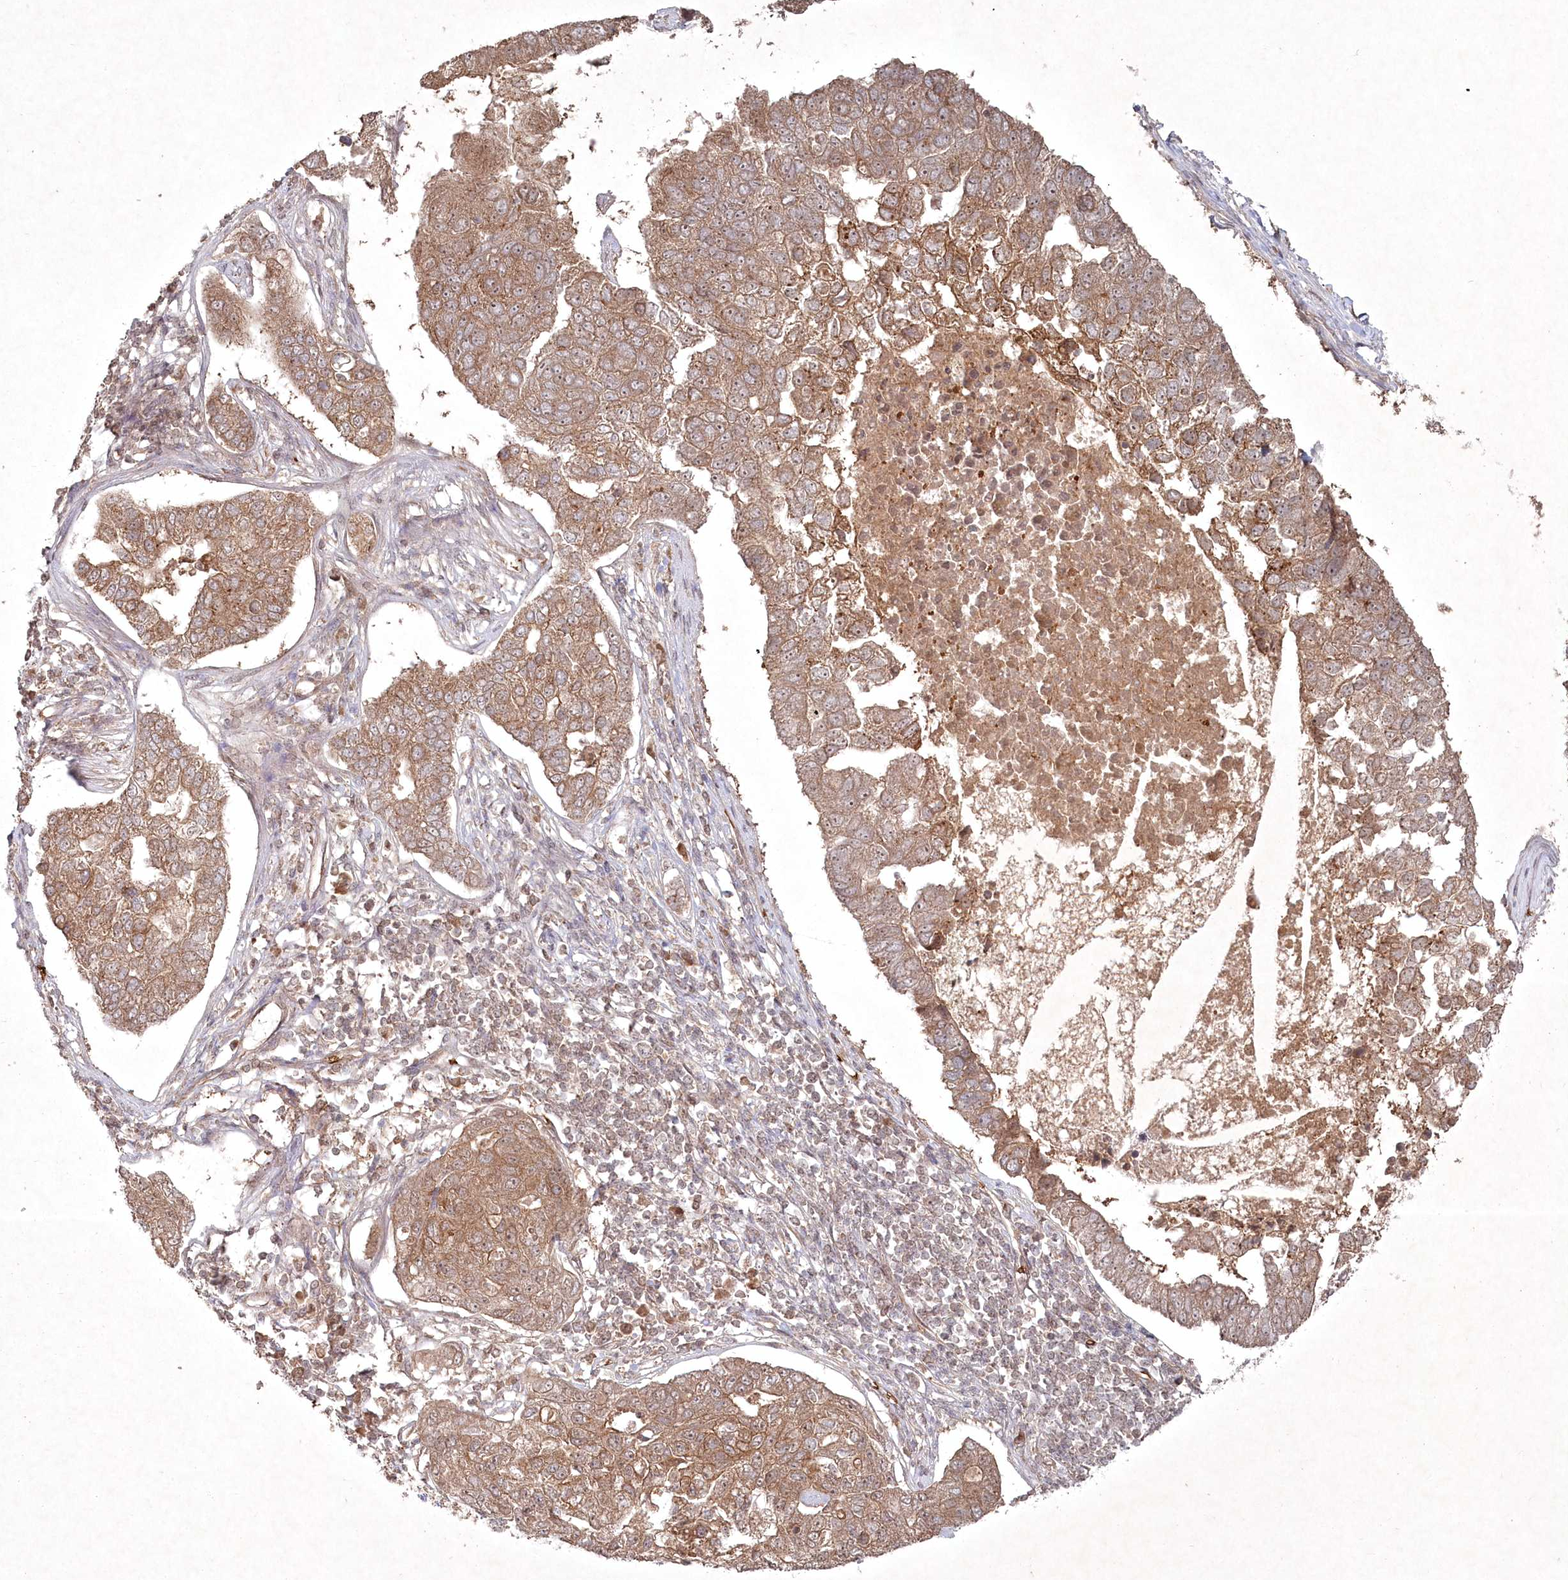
{"staining": {"intensity": "moderate", "quantity": ">75%", "location": "cytoplasmic/membranous"}, "tissue": "pancreatic cancer", "cell_type": "Tumor cells", "image_type": "cancer", "snomed": [{"axis": "morphology", "description": "Adenocarcinoma, NOS"}, {"axis": "topography", "description": "Pancreas"}], "caption": "There is medium levels of moderate cytoplasmic/membranous expression in tumor cells of pancreatic cancer, as demonstrated by immunohistochemical staining (brown color).", "gene": "FBXL17", "patient": {"sex": "female", "age": 61}}